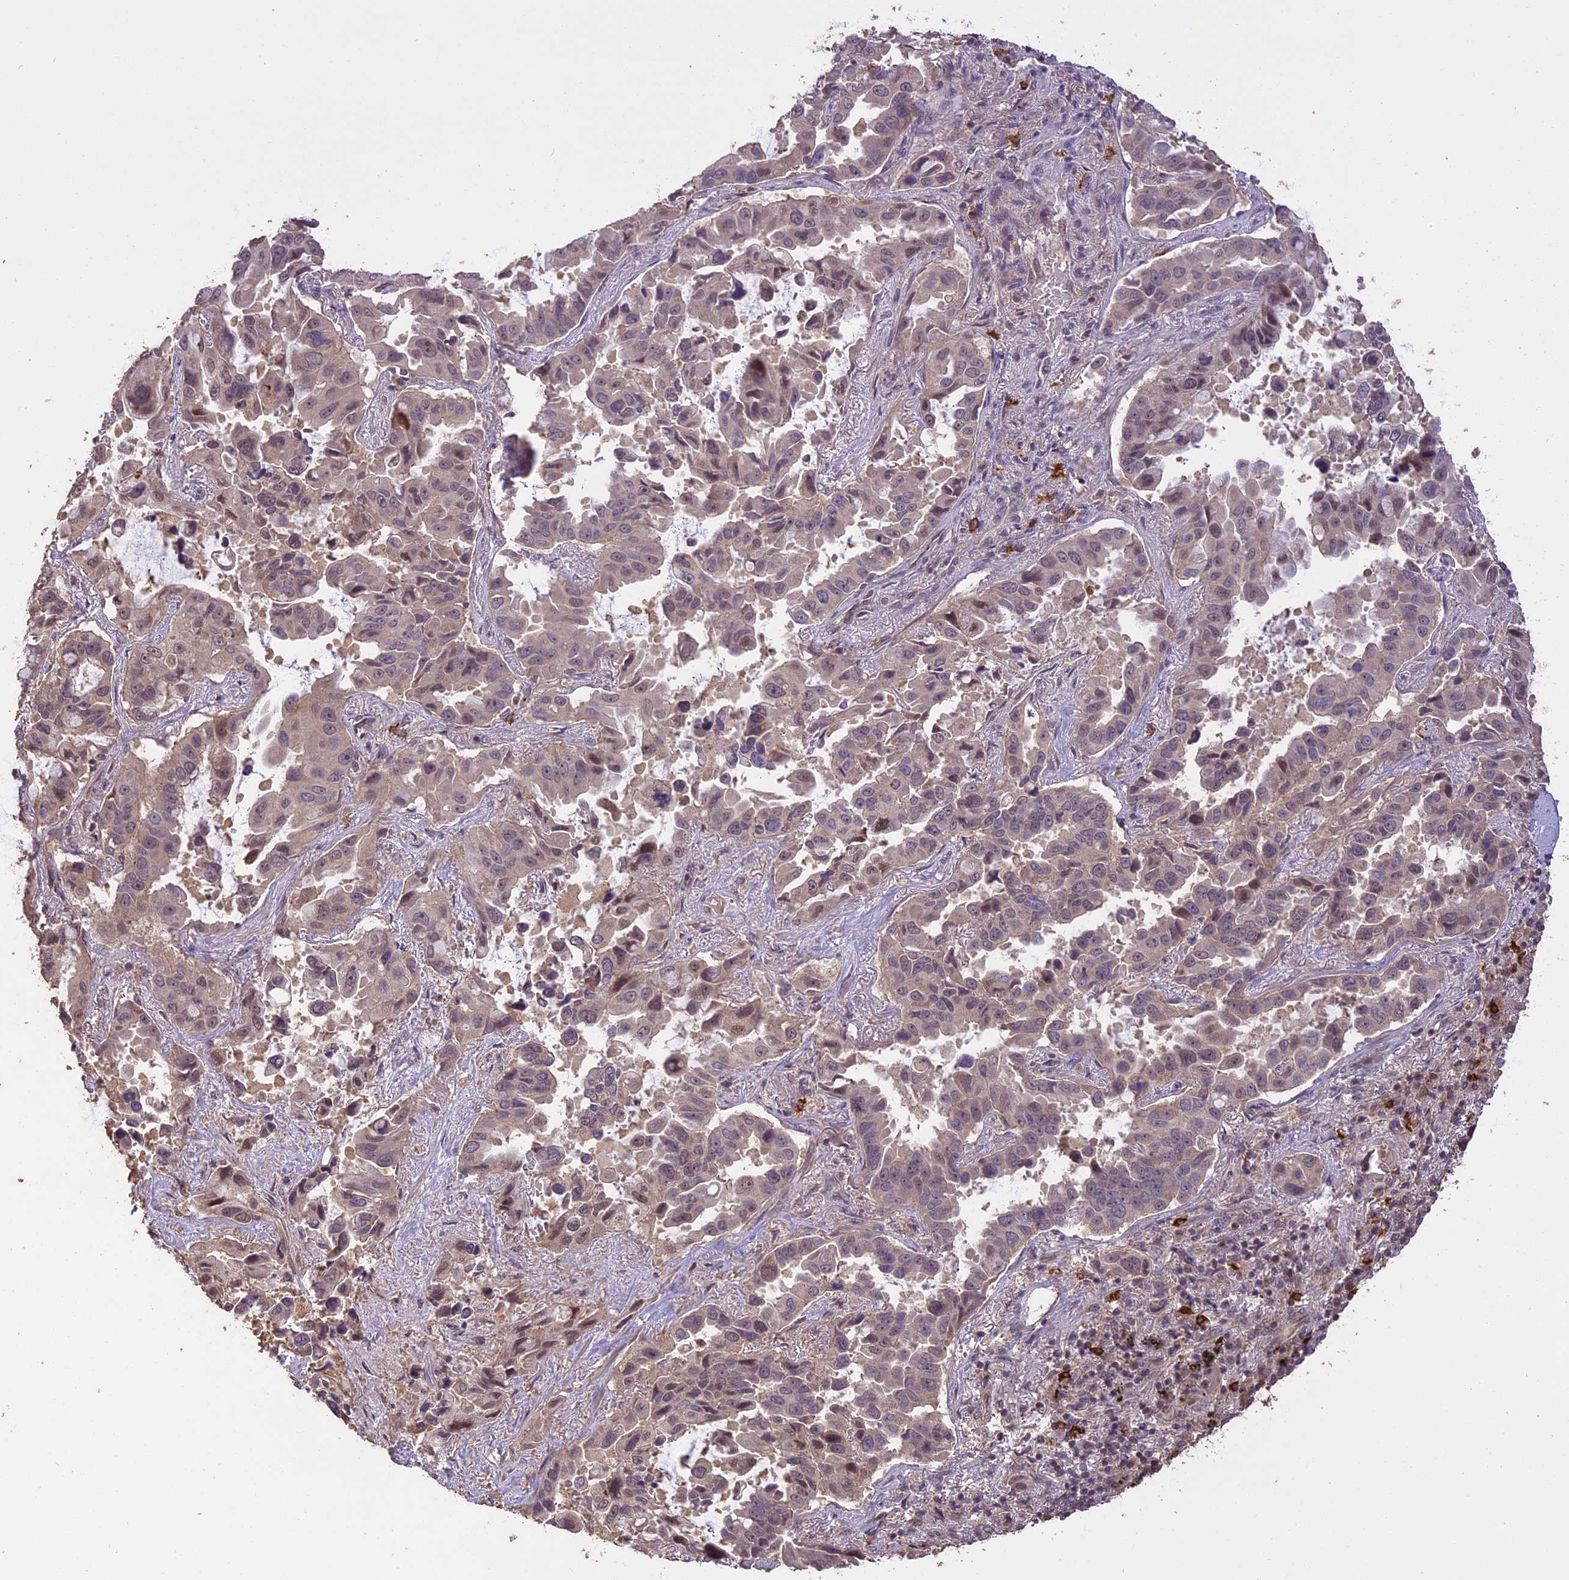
{"staining": {"intensity": "moderate", "quantity": "<25%", "location": "nuclear"}, "tissue": "lung cancer", "cell_type": "Tumor cells", "image_type": "cancer", "snomed": [{"axis": "morphology", "description": "Adenocarcinoma, NOS"}, {"axis": "topography", "description": "Lung"}], "caption": "About <25% of tumor cells in adenocarcinoma (lung) demonstrate moderate nuclear protein positivity as visualized by brown immunohistochemical staining.", "gene": "TIGD7", "patient": {"sex": "male", "age": 64}}